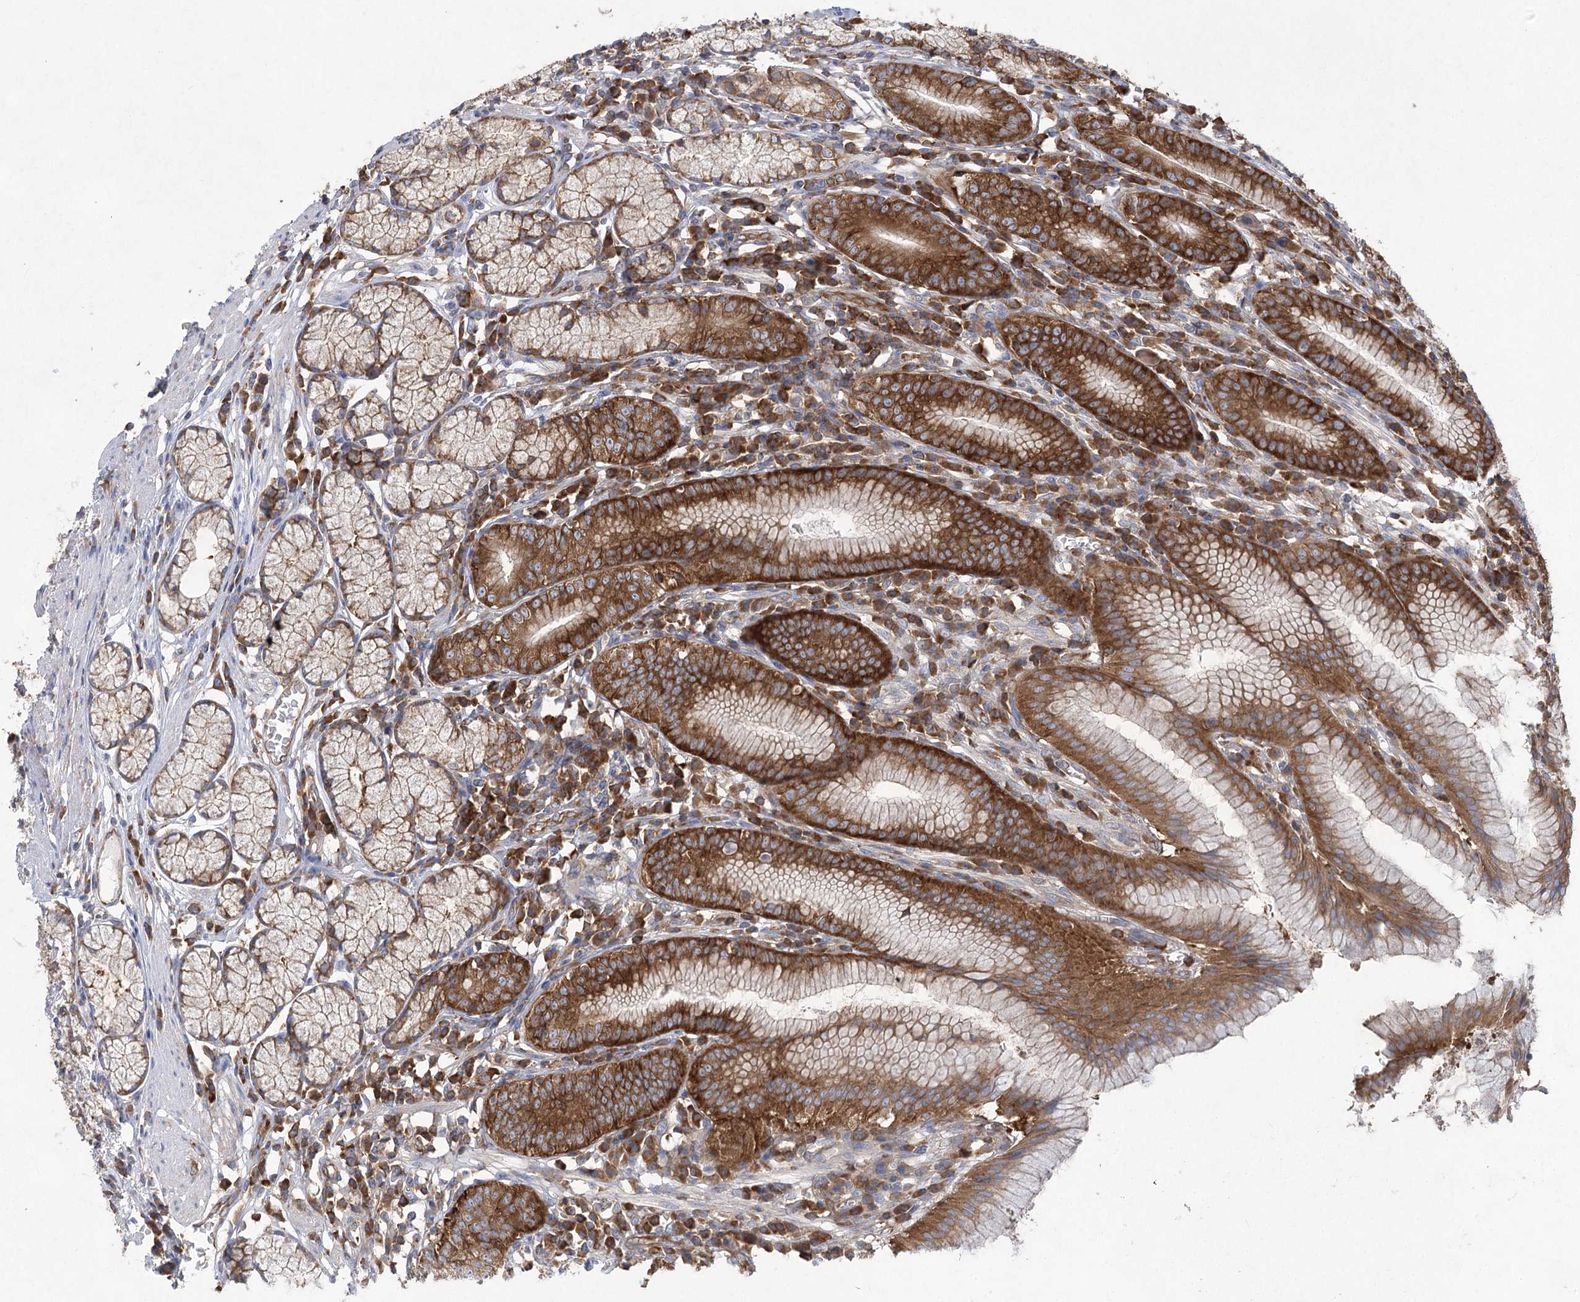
{"staining": {"intensity": "strong", "quantity": ">75%", "location": "cytoplasmic/membranous"}, "tissue": "stomach", "cell_type": "Glandular cells", "image_type": "normal", "snomed": [{"axis": "morphology", "description": "Normal tissue, NOS"}, {"axis": "topography", "description": "Stomach"}], "caption": "An immunohistochemistry (IHC) histopathology image of benign tissue is shown. Protein staining in brown highlights strong cytoplasmic/membranous positivity in stomach within glandular cells.", "gene": "EIF3A", "patient": {"sex": "male", "age": 55}}